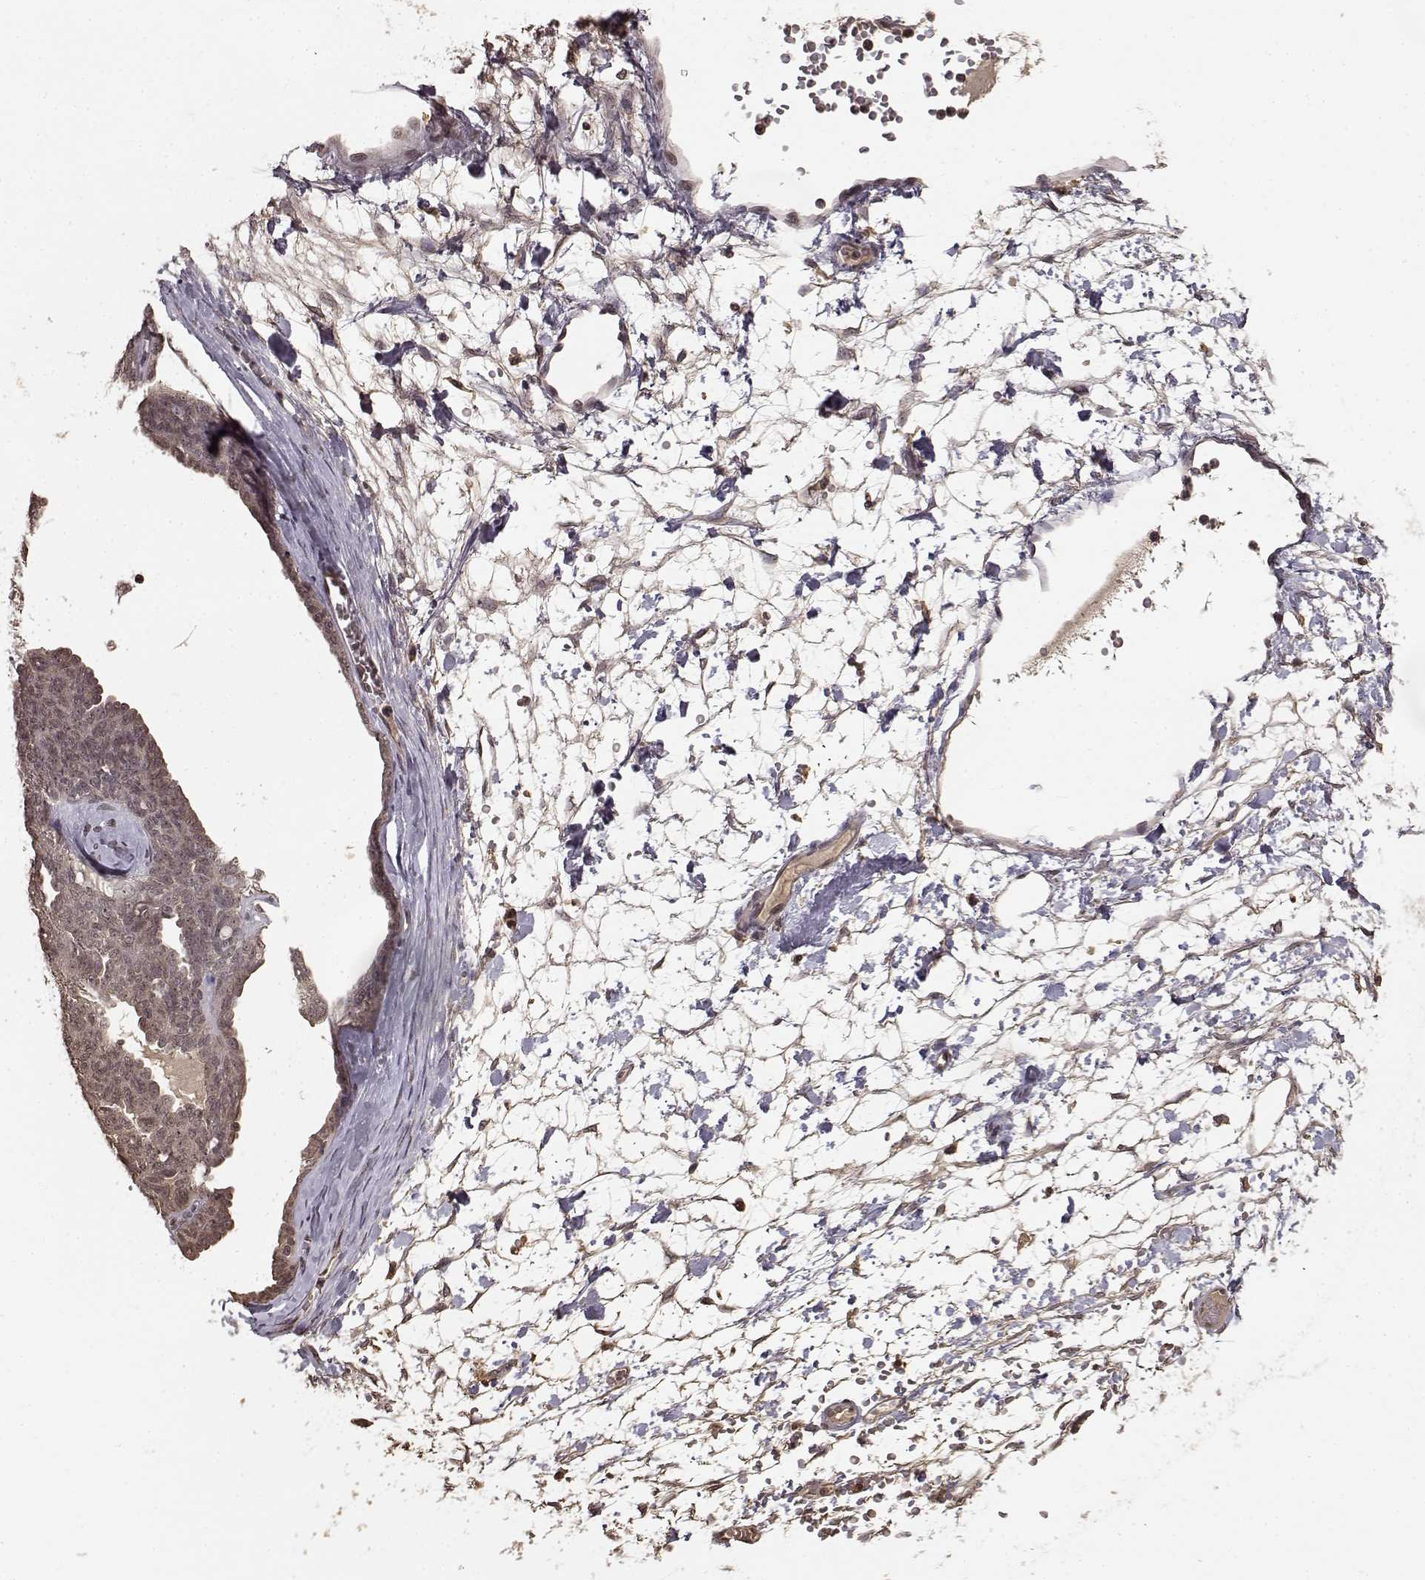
{"staining": {"intensity": "negative", "quantity": "none", "location": "none"}, "tissue": "ovarian cancer", "cell_type": "Tumor cells", "image_type": "cancer", "snomed": [{"axis": "morphology", "description": "Cystadenocarcinoma, serous, NOS"}, {"axis": "topography", "description": "Ovary"}], "caption": "This is an IHC histopathology image of human ovarian cancer. There is no staining in tumor cells.", "gene": "NTRK2", "patient": {"sex": "female", "age": 71}}